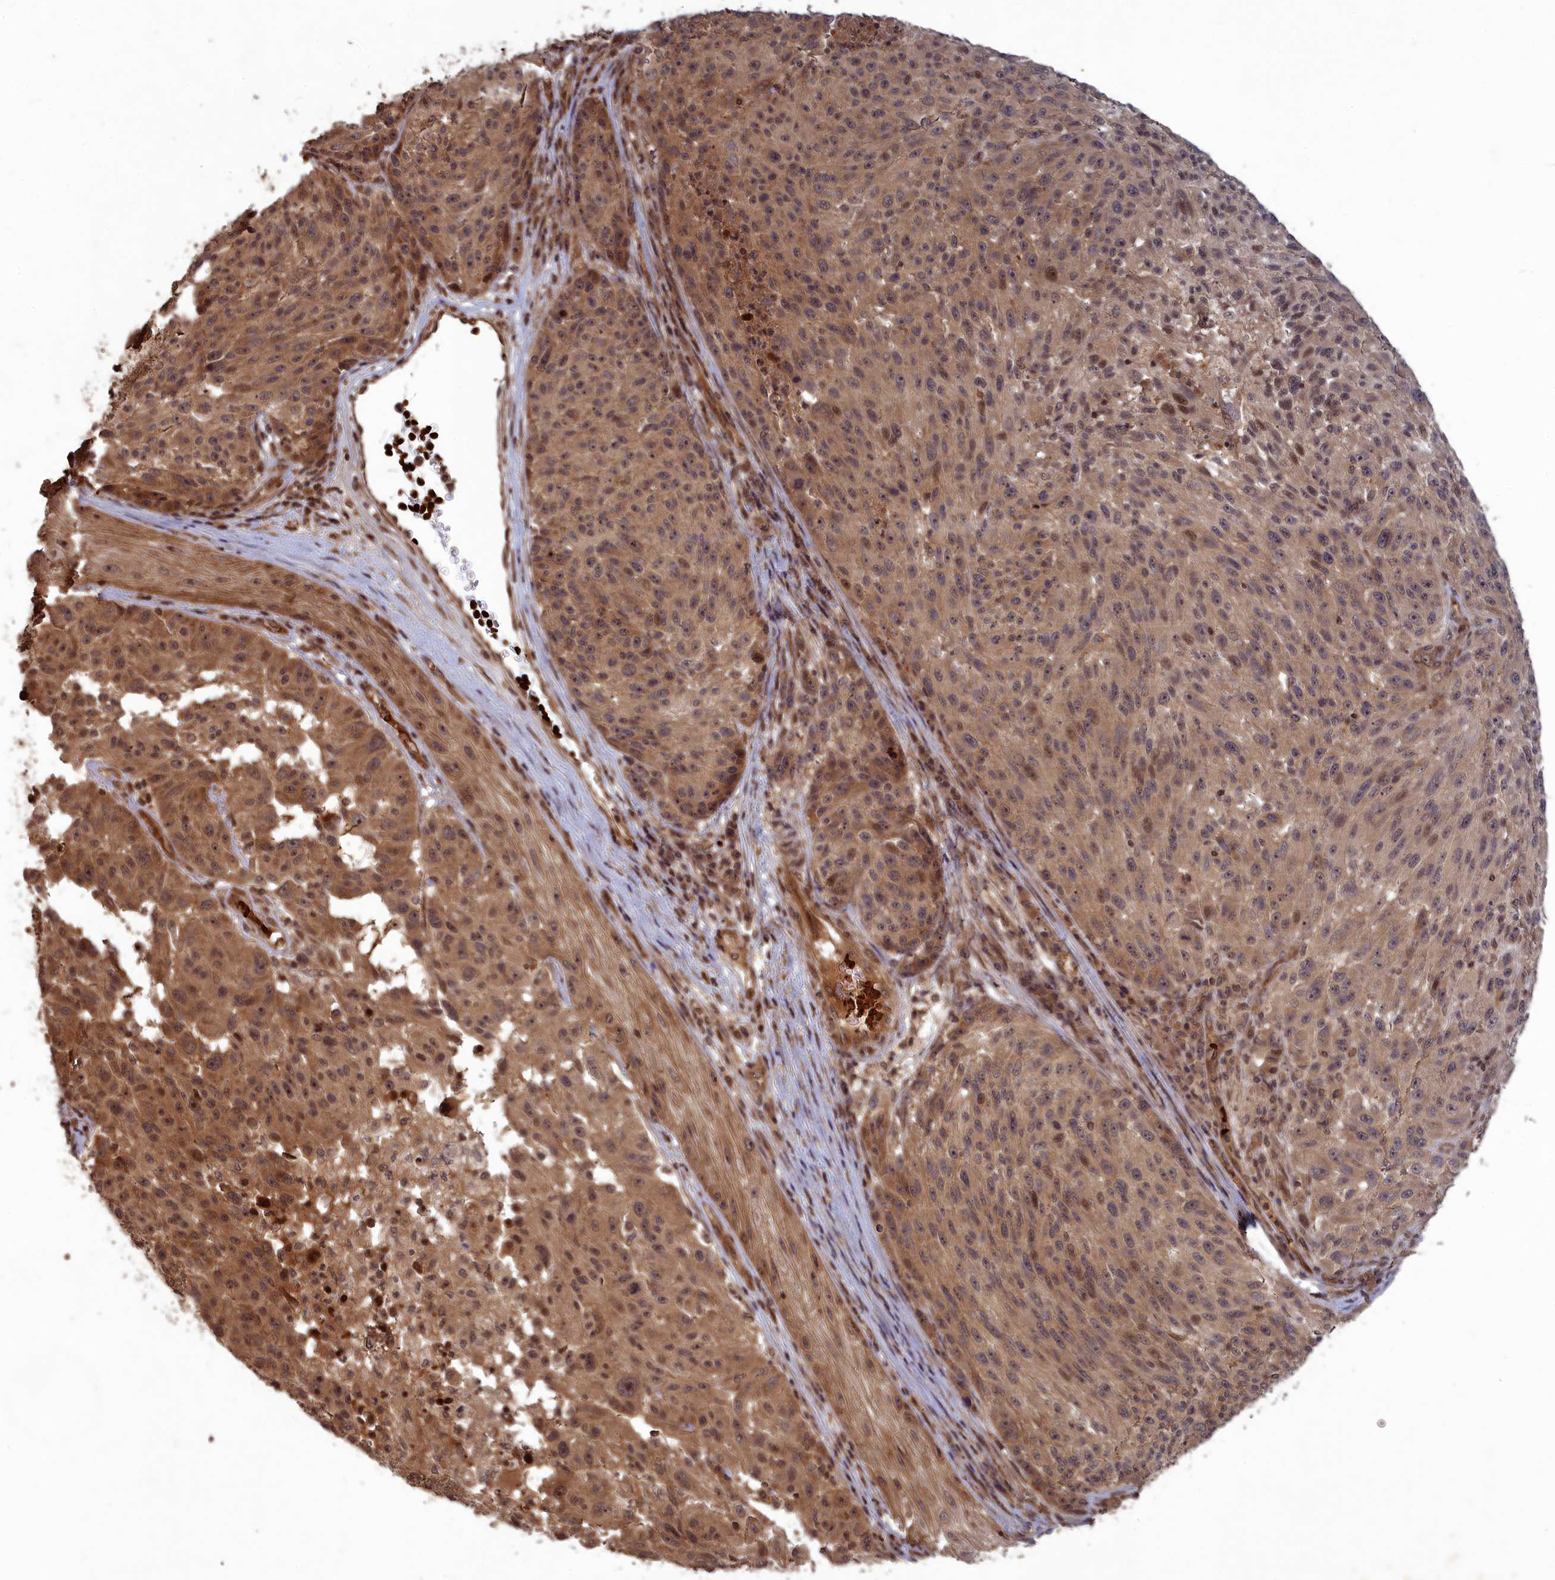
{"staining": {"intensity": "moderate", "quantity": ">75%", "location": "cytoplasmic/membranous"}, "tissue": "melanoma", "cell_type": "Tumor cells", "image_type": "cancer", "snomed": [{"axis": "morphology", "description": "Malignant melanoma, NOS"}, {"axis": "topography", "description": "Skin"}], "caption": "Brown immunohistochemical staining in malignant melanoma reveals moderate cytoplasmic/membranous positivity in about >75% of tumor cells.", "gene": "SRMS", "patient": {"sex": "male", "age": 53}}